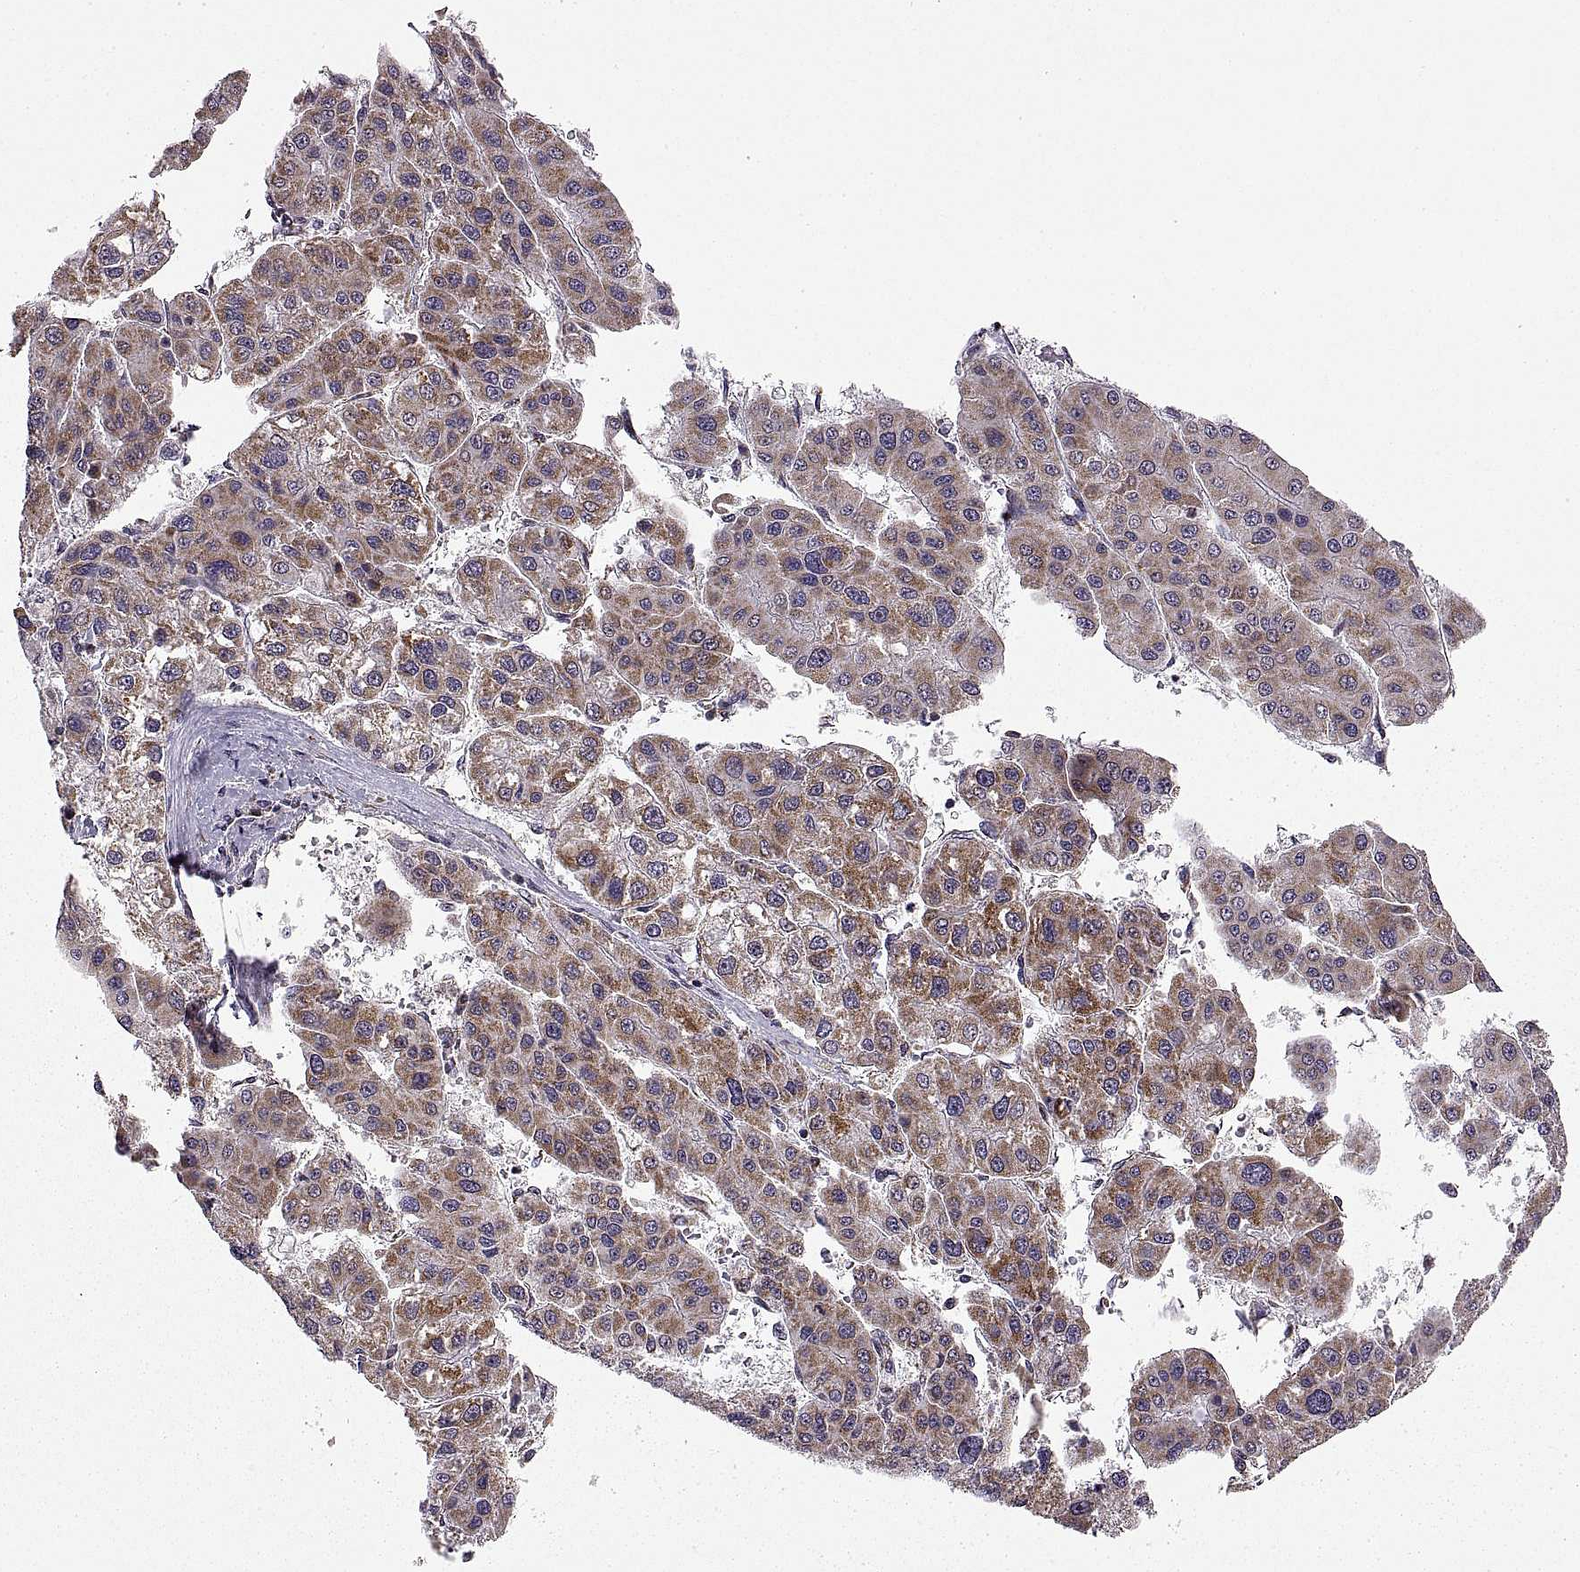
{"staining": {"intensity": "moderate", "quantity": ">75%", "location": "cytoplasmic/membranous"}, "tissue": "liver cancer", "cell_type": "Tumor cells", "image_type": "cancer", "snomed": [{"axis": "morphology", "description": "Carcinoma, Hepatocellular, NOS"}, {"axis": "topography", "description": "Liver"}], "caption": "This image exhibits liver cancer stained with immunohistochemistry to label a protein in brown. The cytoplasmic/membranous of tumor cells show moderate positivity for the protein. Nuclei are counter-stained blue.", "gene": "MANBAL", "patient": {"sex": "male", "age": 73}}